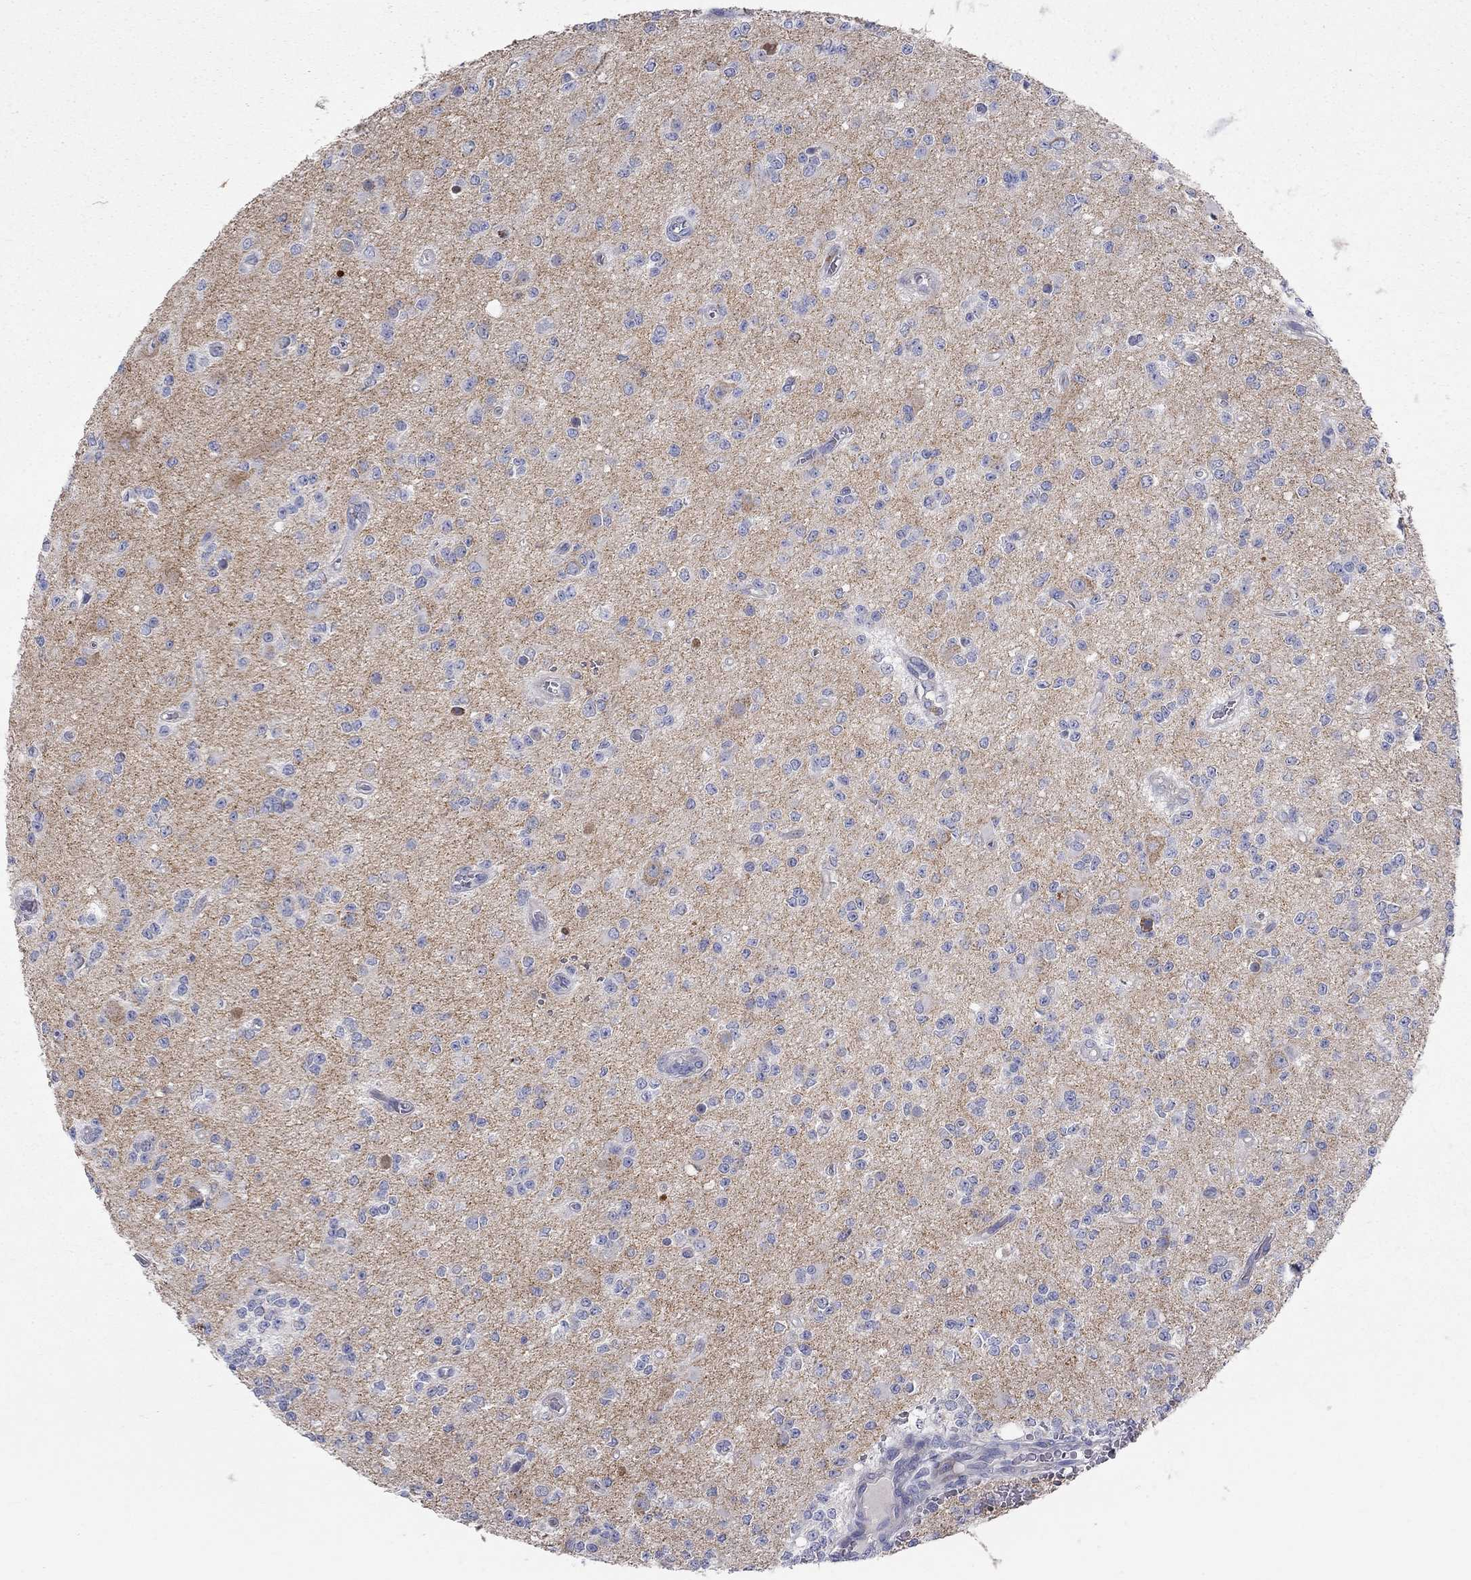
{"staining": {"intensity": "negative", "quantity": "none", "location": "none"}, "tissue": "glioma", "cell_type": "Tumor cells", "image_type": "cancer", "snomed": [{"axis": "morphology", "description": "Glioma, malignant, Low grade"}, {"axis": "topography", "description": "Brain"}], "caption": "Tumor cells show no significant staining in glioma.", "gene": "RCAN1", "patient": {"sex": "female", "age": 45}}